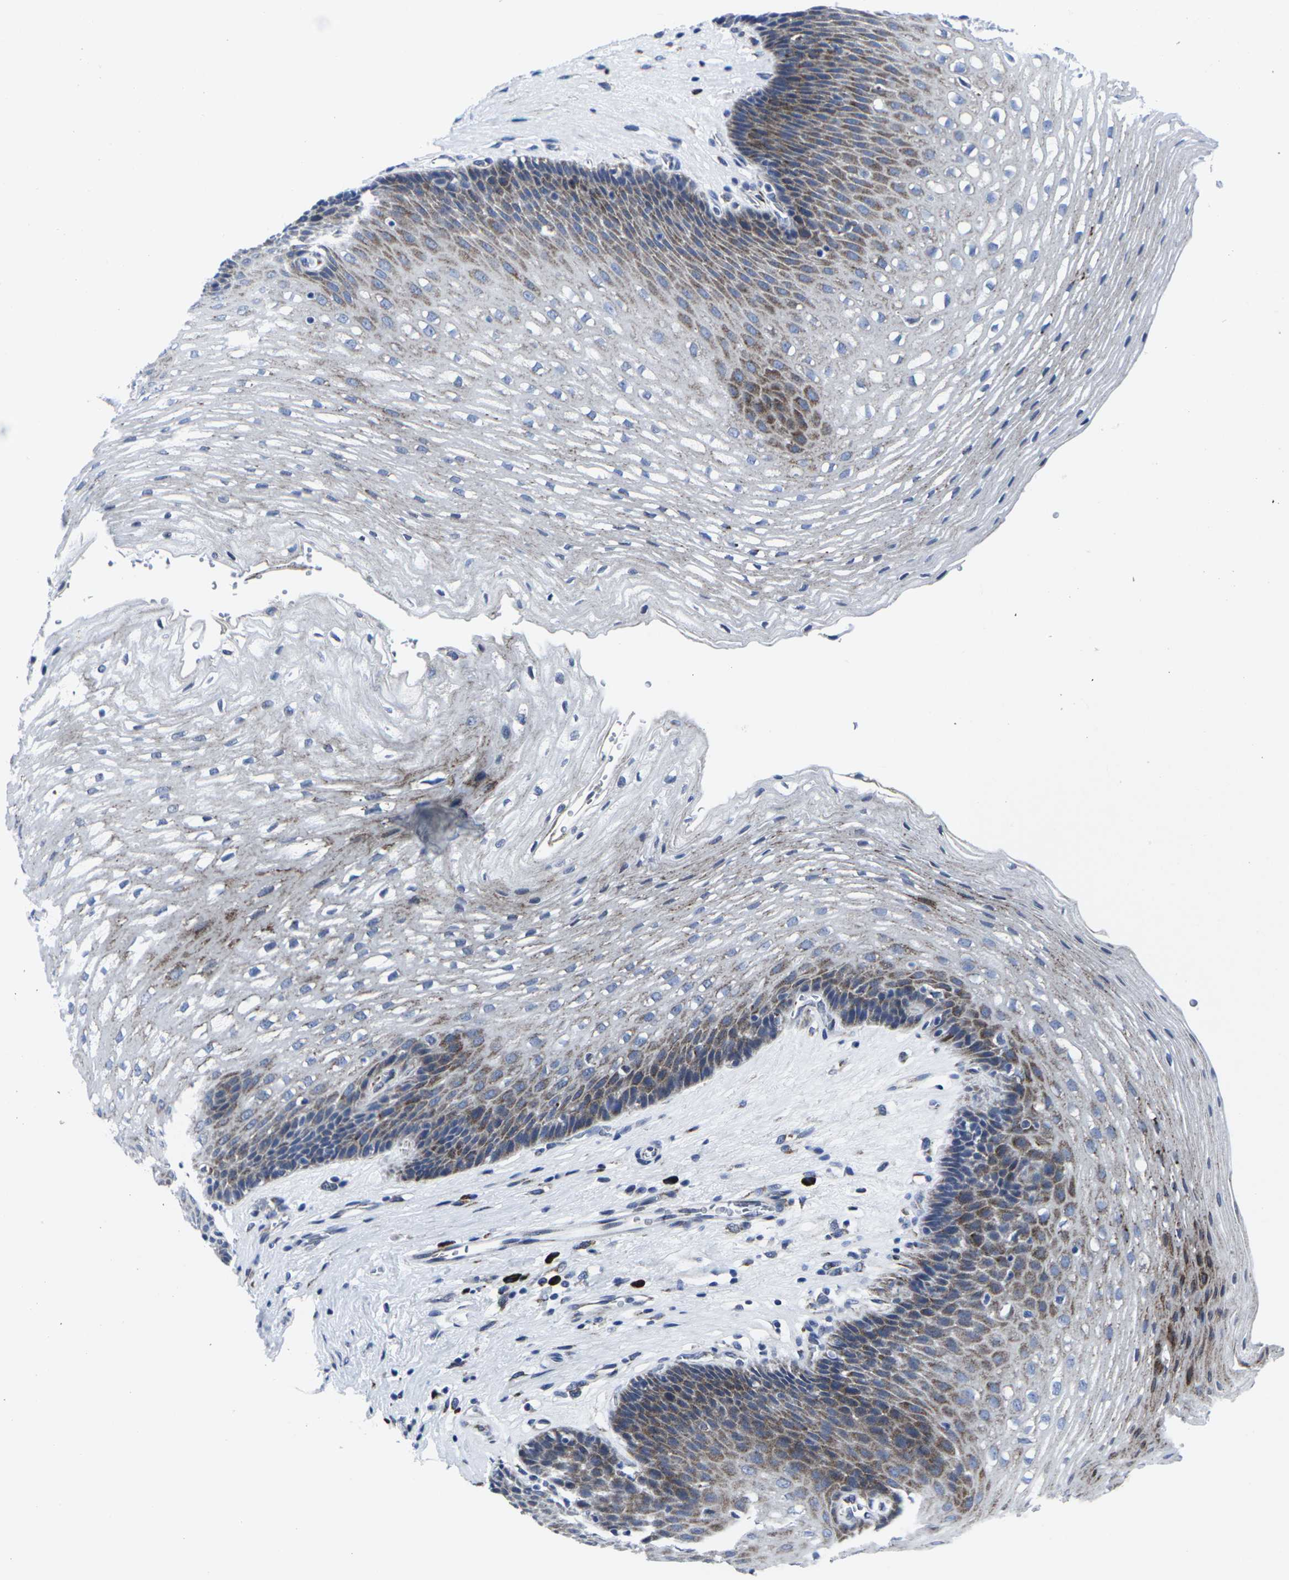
{"staining": {"intensity": "moderate", "quantity": "<25%", "location": "cytoplasmic/membranous"}, "tissue": "esophagus", "cell_type": "Squamous epithelial cells", "image_type": "normal", "snomed": [{"axis": "morphology", "description": "Normal tissue, NOS"}, {"axis": "topography", "description": "Esophagus"}], "caption": "Immunohistochemistry photomicrograph of normal esophagus: esophagus stained using immunohistochemistry (IHC) exhibits low levels of moderate protein expression localized specifically in the cytoplasmic/membranous of squamous epithelial cells, appearing as a cytoplasmic/membranous brown color.", "gene": "RPN1", "patient": {"sex": "male", "age": 48}}